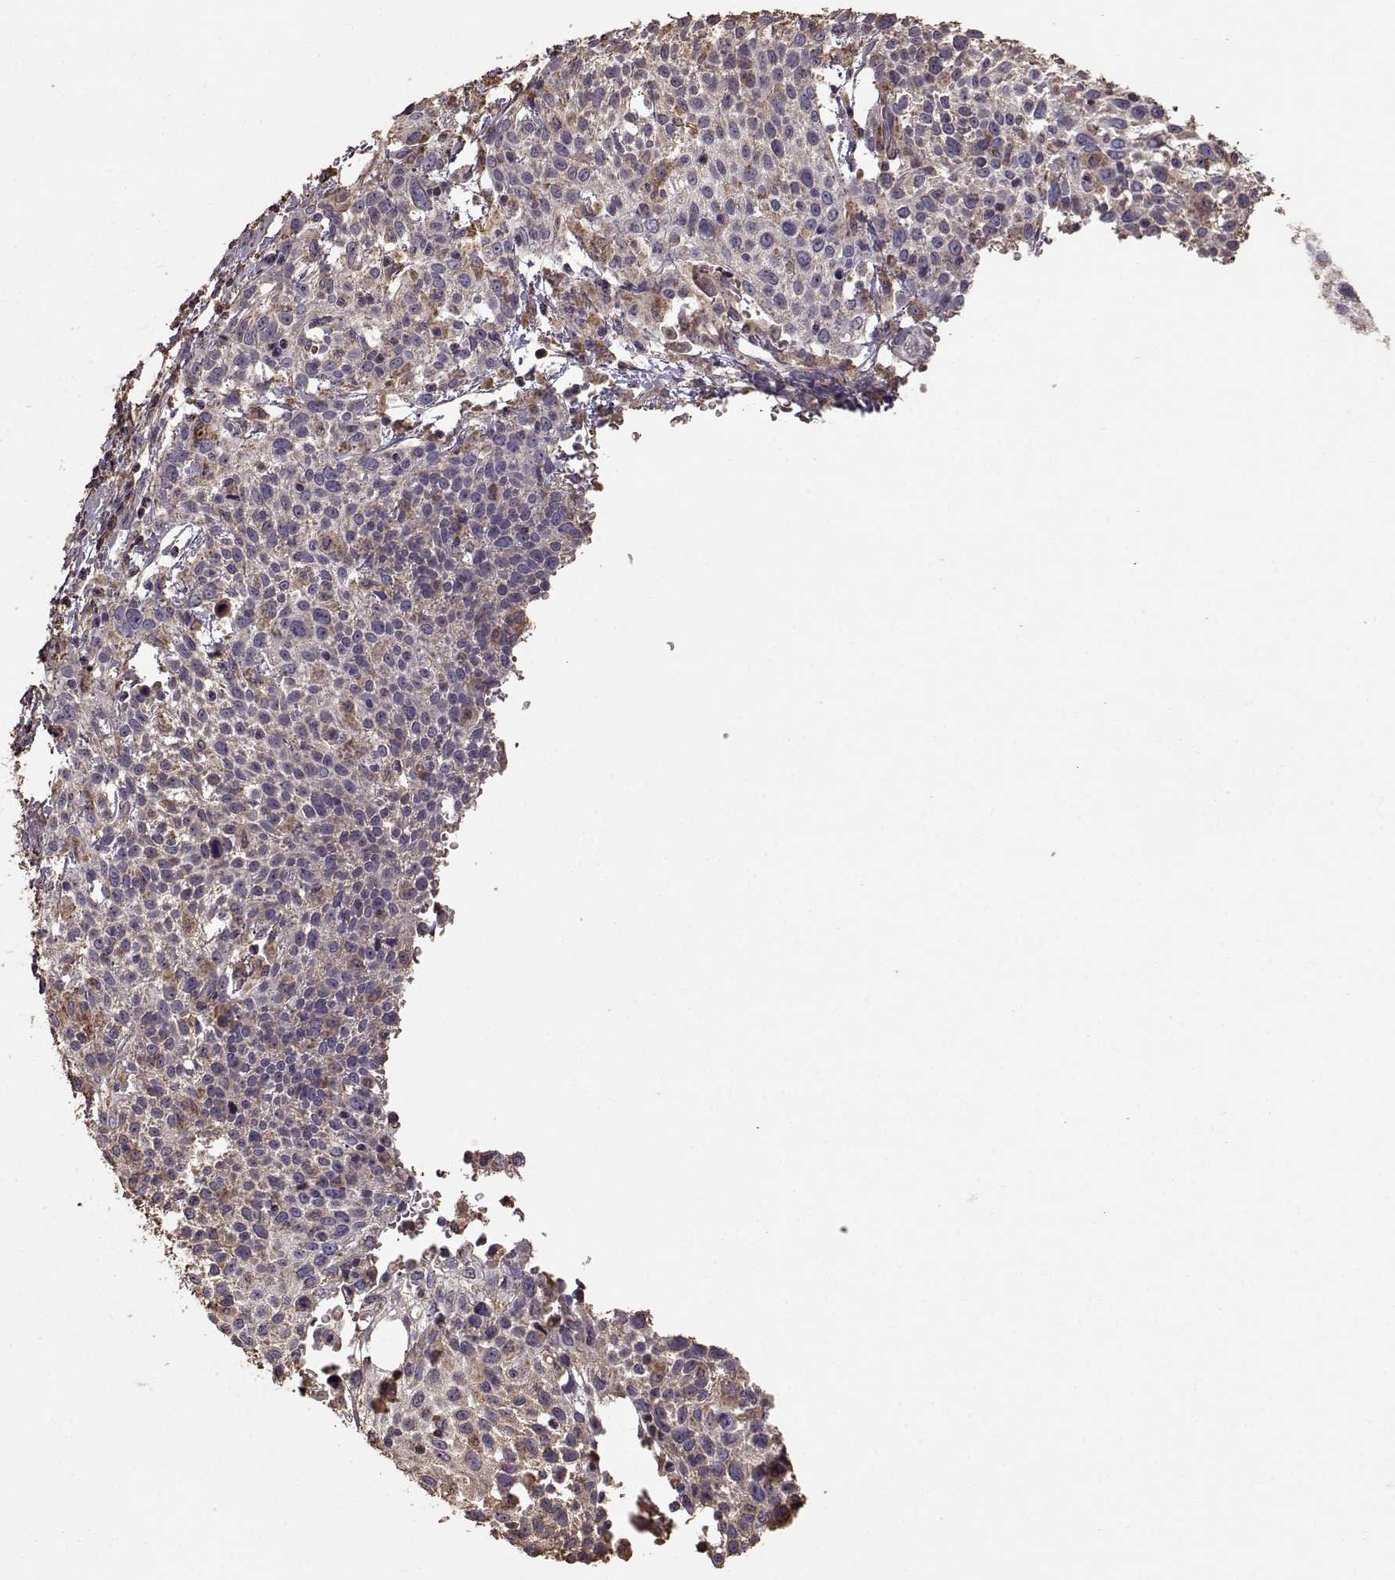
{"staining": {"intensity": "moderate", "quantity": "<25%", "location": "cytoplasmic/membranous"}, "tissue": "cervical cancer", "cell_type": "Tumor cells", "image_type": "cancer", "snomed": [{"axis": "morphology", "description": "Squamous cell carcinoma, NOS"}, {"axis": "topography", "description": "Cervix"}], "caption": "Tumor cells exhibit low levels of moderate cytoplasmic/membranous positivity in approximately <25% of cells in human squamous cell carcinoma (cervical). (DAB (3,3'-diaminobenzidine) = brown stain, brightfield microscopy at high magnification).", "gene": "PTGES2", "patient": {"sex": "female", "age": 61}}